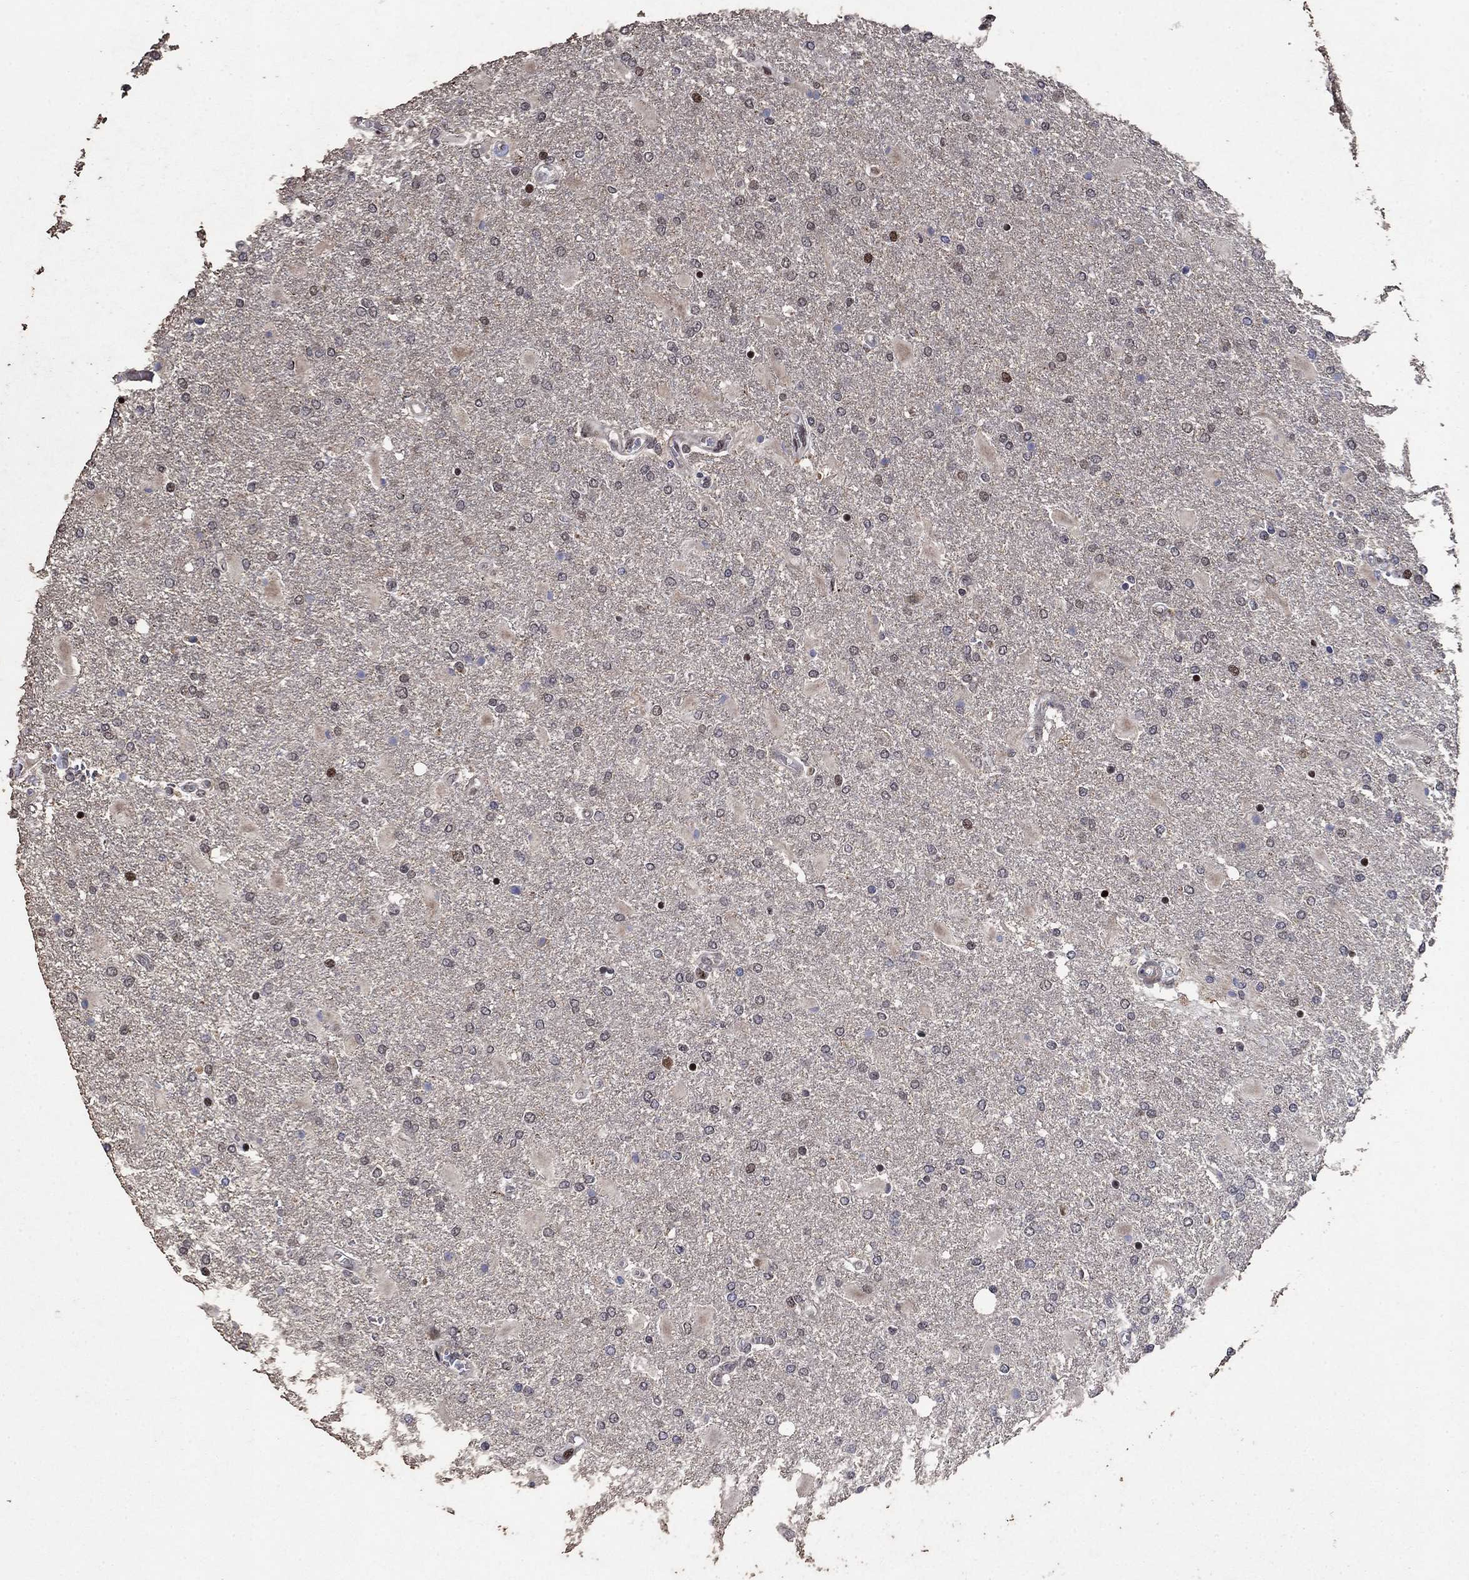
{"staining": {"intensity": "moderate", "quantity": "<25%", "location": "nuclear"}, "tissue": "glioma", "cell_type": "Tumor cells", "image_type": "cancer", "snomed": [{"axis": "morphology", "description": "Glioma, malignant, High grade"}, {"axis": "topography", "description": "Cerebral cortex"}], "caption": "This is an image of IHC staining of high-grade glioma (malignant), which shows moderate positivity in the nuclear of tumor cells.", "gene": "PRICKLE4", "patient": {"sex": "male", "age": 79}}